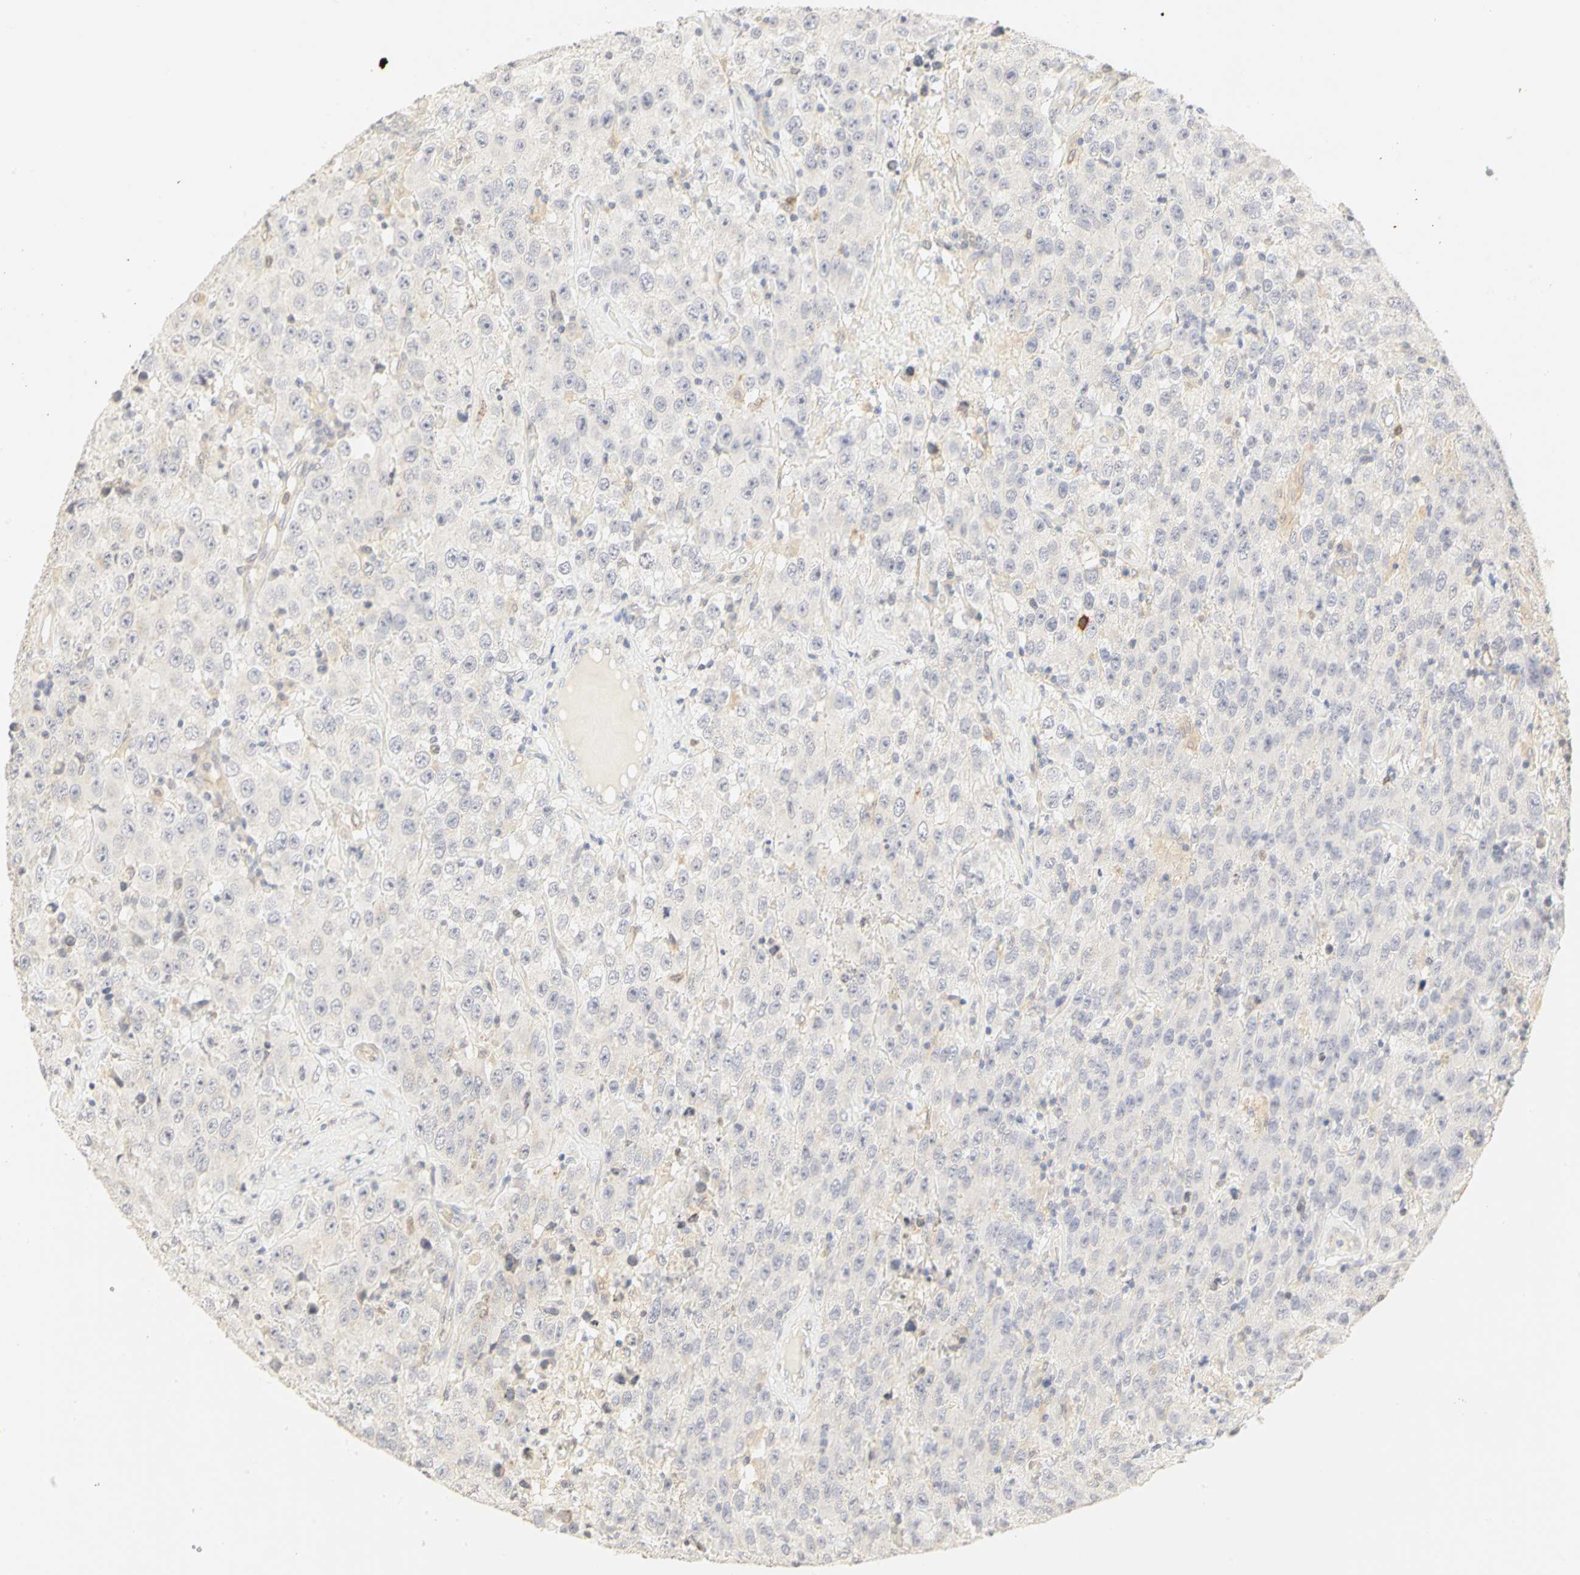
{"staining": {"intensity": "weak", "quantity": ">75%", "location": "cytoplasmic/membranous"}, "tissue": "testis cancer", "cell_type": "Tumor cells", "image_type": "cancer", "snomed": [{"axis": "morphology", "description": "Seminoma, NOS"}, {"axis": "topography", "description": "Testis"}], "caption": "High-power microscopy captured an immunohistochemistry (IHC) photomicrograph of seminoma (testis), revealing weak cytoplasmic/membranous staining in approximately >75% of tumor cells.", "gene": "GNRH2", "patient": {"sex": "male", "age": 52}}